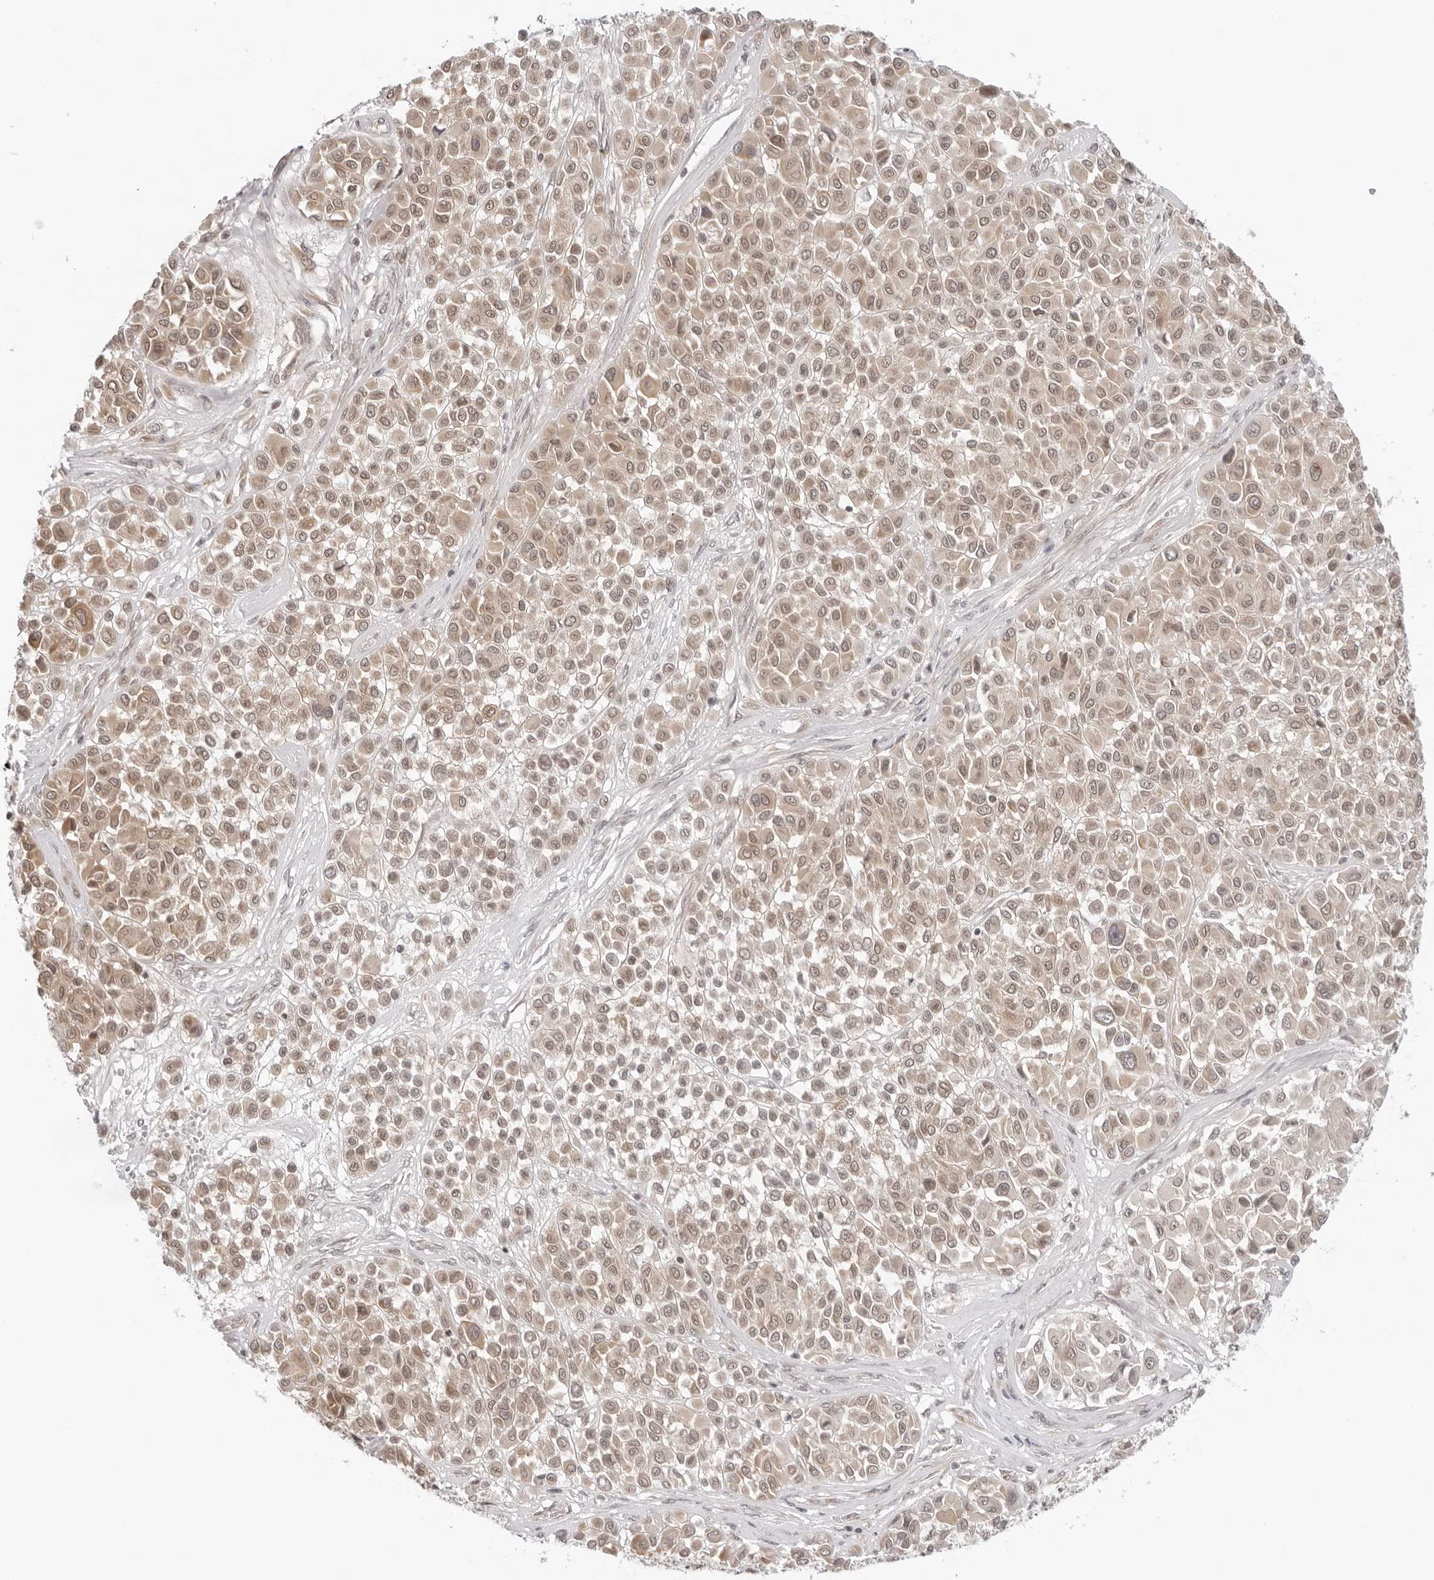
{"staining": {"intensity": "weak", "quantity": ">75%", "location": "cytoplasmic/membranous"}, "tissue": "melanoma", "cell_type": "Tumor cells", "image_type": "cancer", "snomed": [{"axis": "morphology", "description": "Malignant melanoma, Metastatic site"}, {"axis": "topography", "description": "Soft tissue"}], "caption": "Immunohistochemistry image of human malignant melanoma (metastatic site) stained for a protein (brown), which demonstrates low levels of weak cytoplasmic/membranous staining in approximately >75% of tumor cells.", "gene": "PRRC2C", "patient": {"sex": "male", "age": 41}}